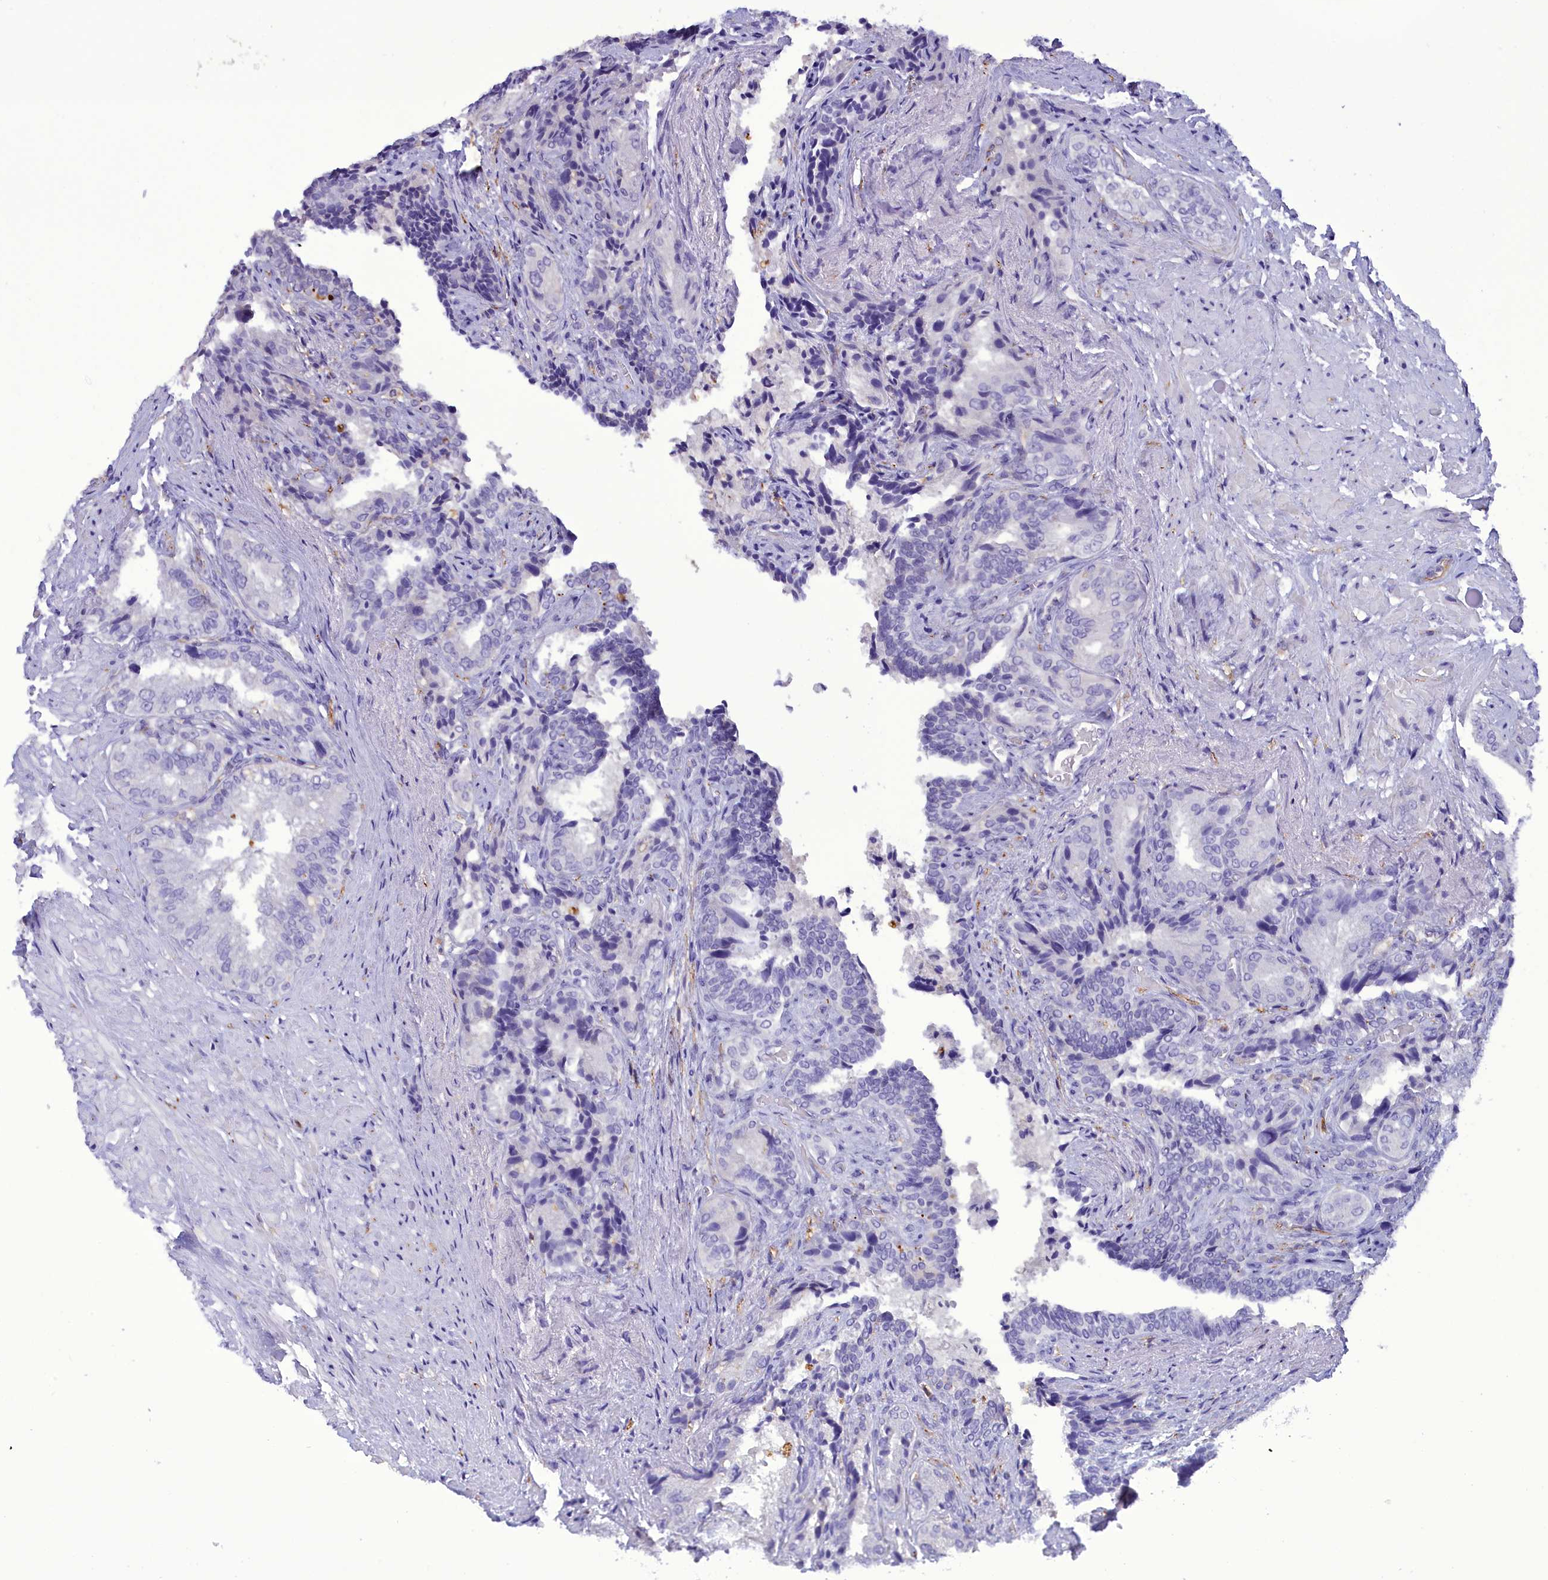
{"staining": {"intensity": "negative", "quantity": "none", "location": "none"}, "tissue": "seminal vesicle", "cell_type": "Glandular cells", "image_type": "normal", "snomed": [{"axis": "morphology", "description": "Normal tissue, NOS"}, {"axis": "topography", "description": "Seminal veicle"}, {"axis": "topography", "description": "Peripheral nerve tissue"}], "caption": "Immunohistochemistry of benign human seminal vesicle demonstrates no positivity in glandular cells.", "gene": "FAM149B1", "patient": {"sex": "male", "age": 63}}